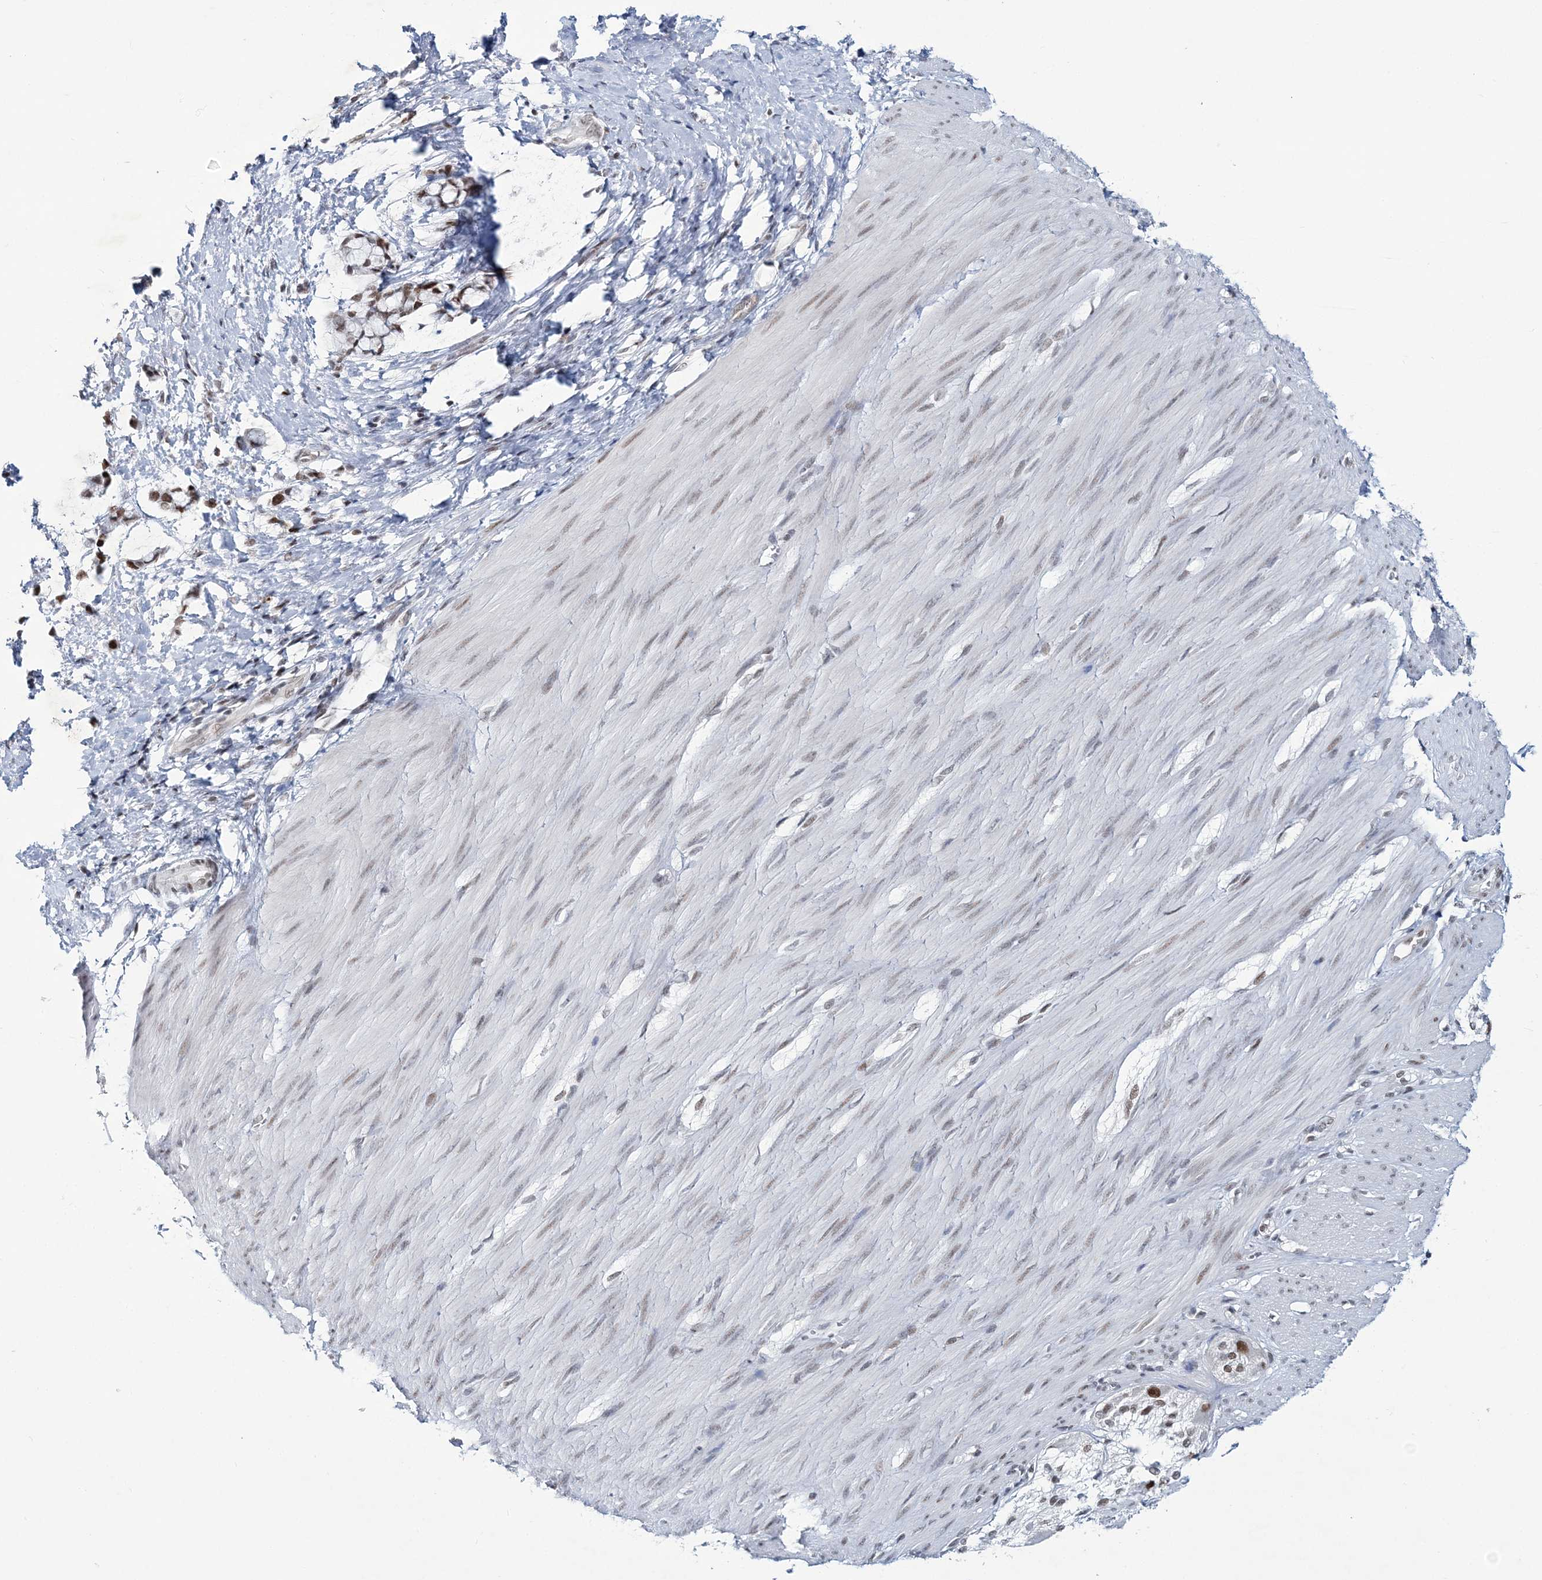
{"staining": {"intensity": "weak", "quantity": "25%-75%", "location": "nuclear"}, "tissue": "smooth muscle", "cell_type": "Smooth muscle cells", "image_type": "normal", "snomed": [{"axis": "morphology", "description": "Normal tissue, NOS"}, {"axis": "morphology", "description": "Adenocarcinoma, NOS"}, {"axis": "topography", "description": "Colon"}, {"axis": "topography", "description": "Peripheral nerve tissue"}], "caption": "Immunohistochemistry image of benign smooth muscle: human smooth muscle stained using immunohistochemistry displays low levels of weak protein expression localized specifically in the nuclear of smooth muscle cells, appearing as a nuclear brown color.", "gene": "LRRFIP2", "patient": {"sex": "male", "age": 14}}